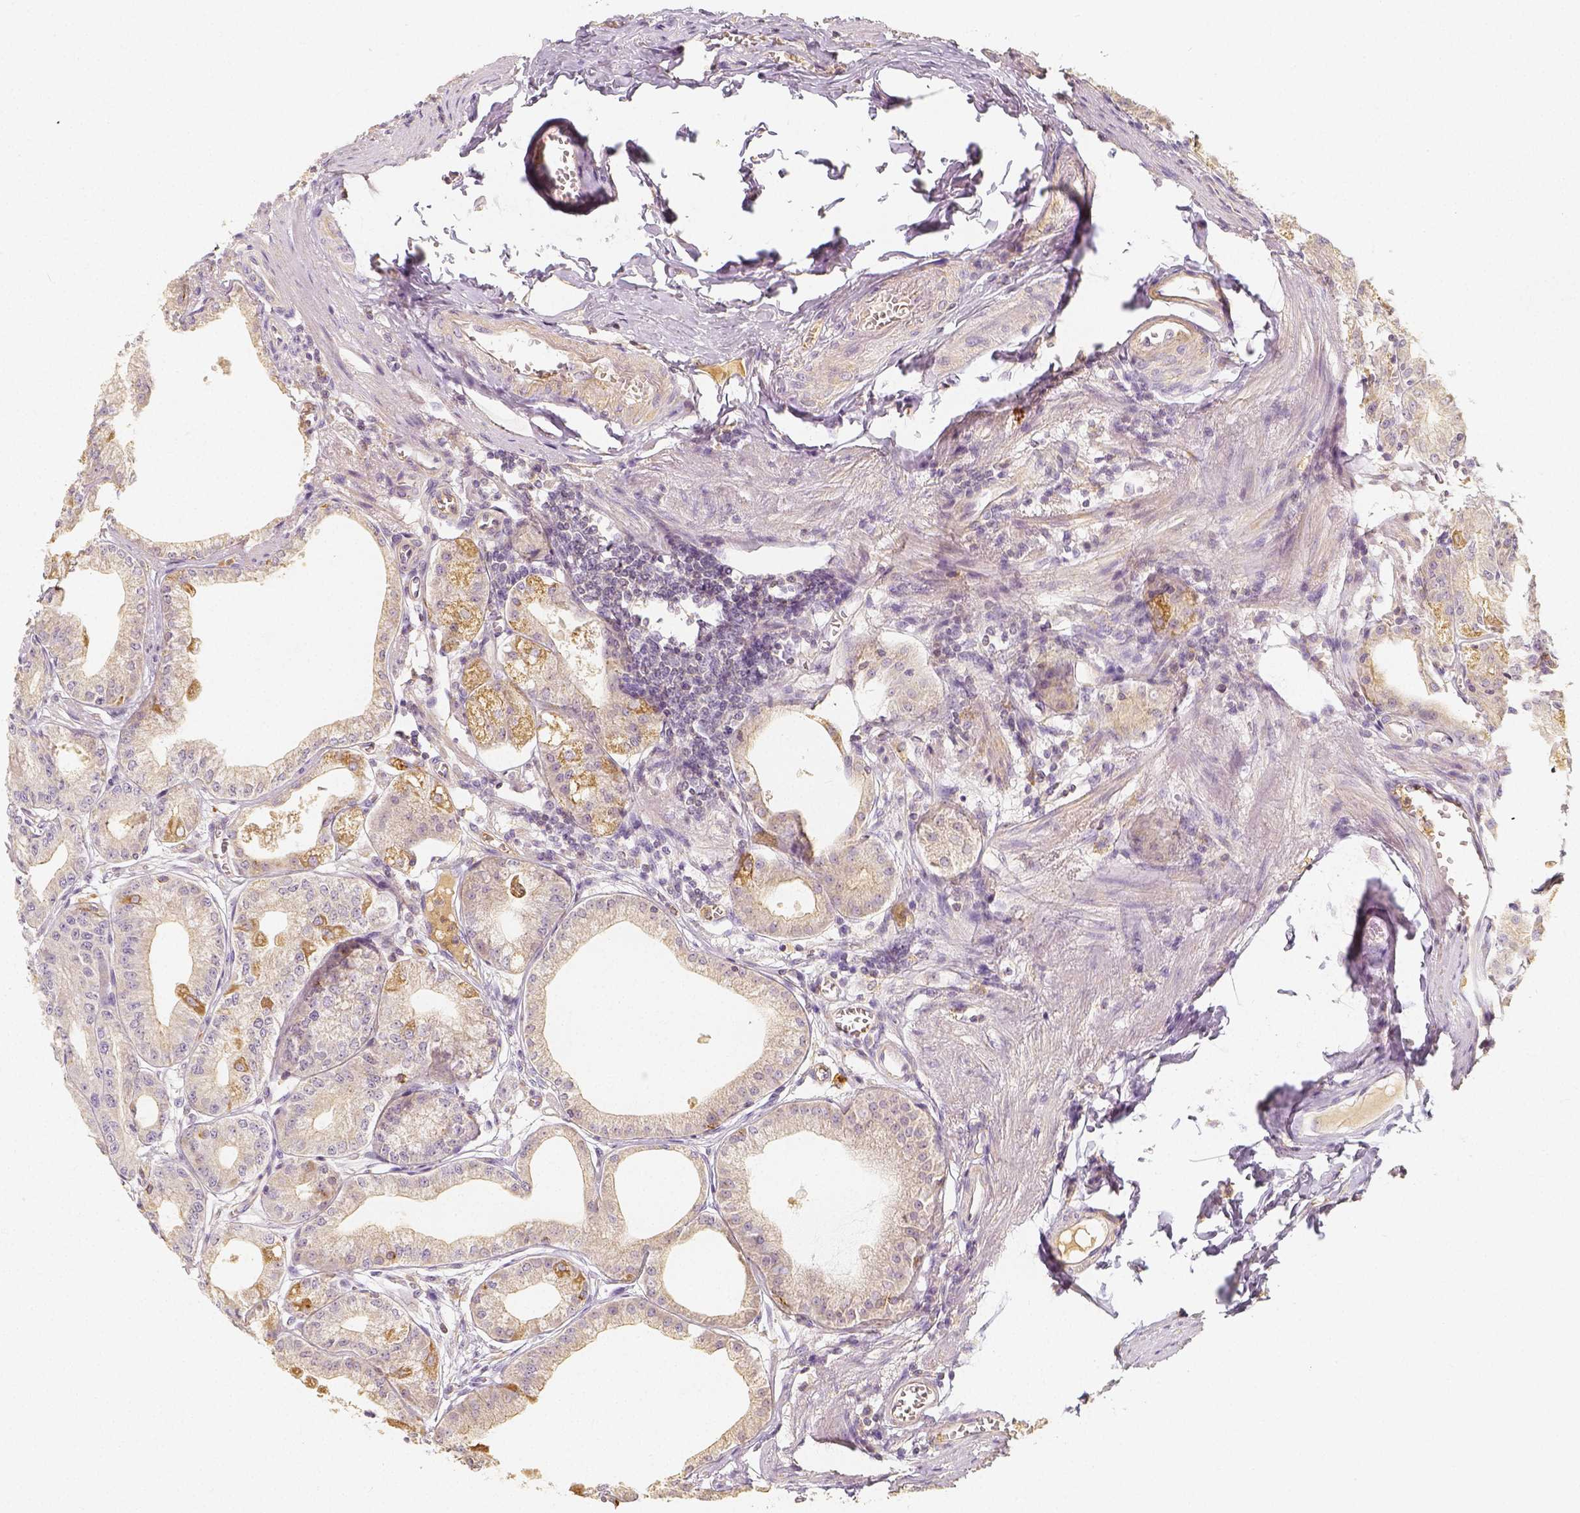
{"staining": {"intensity": "moderate", "quantity": "<25%", "location": "cytoplasmic/membranous"}, "tissue": "stomach", "cell_type": "Glandular cells", "image_type": "normal", "snomed": [{"axis": "morphology", "description": "Normal tissue, NOS"}, {"axis": "topography", "description": "Stomach, lower"}], "caption": "Glandular cells display moderate cytoplasmic/membranous expression in approximately <25% of cells in normal stomach.", "gene": "PTPRJ", "patient": {"sex": "male", "age": 71}}